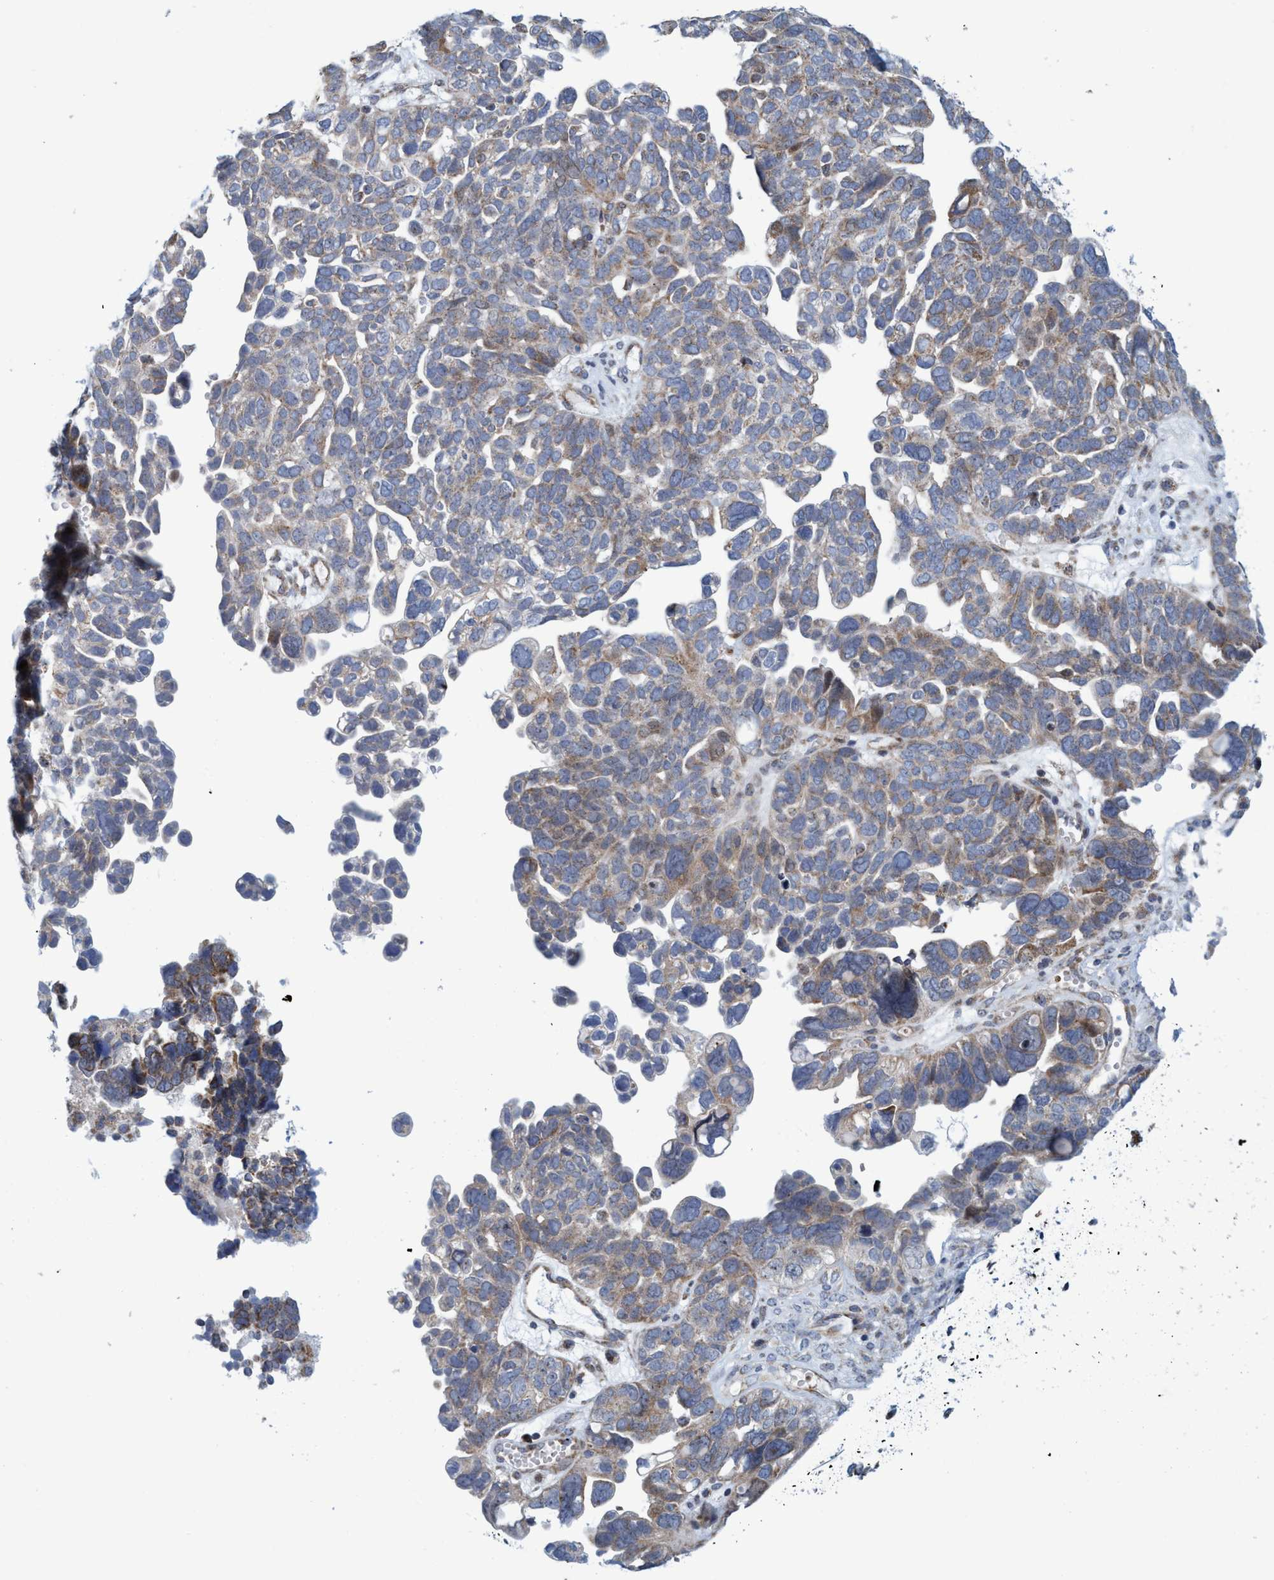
{"staining": {"intensity": "moderate", "quantity": ">75%", "location": "cytoplasmic/membranous"}, "tissue": "ovarian cancer", "cell_type": "Tumor cells", "image_type": "cancer", "snomed": [{"axis": "morphology", "description": "Cystadenocarcinoma, mucinous, NOS"}, {"axis": "topography", "description": "Ovary"}], "caption": "A medium amount of moderate cytoplasmic/membranous positivity is appreciated in about >75% of tumor cells in ovarian mucinous cystadenocarcinoma tissue.", "gene": "POLR1F", "patient": {"sex": "female", "age": 61}}